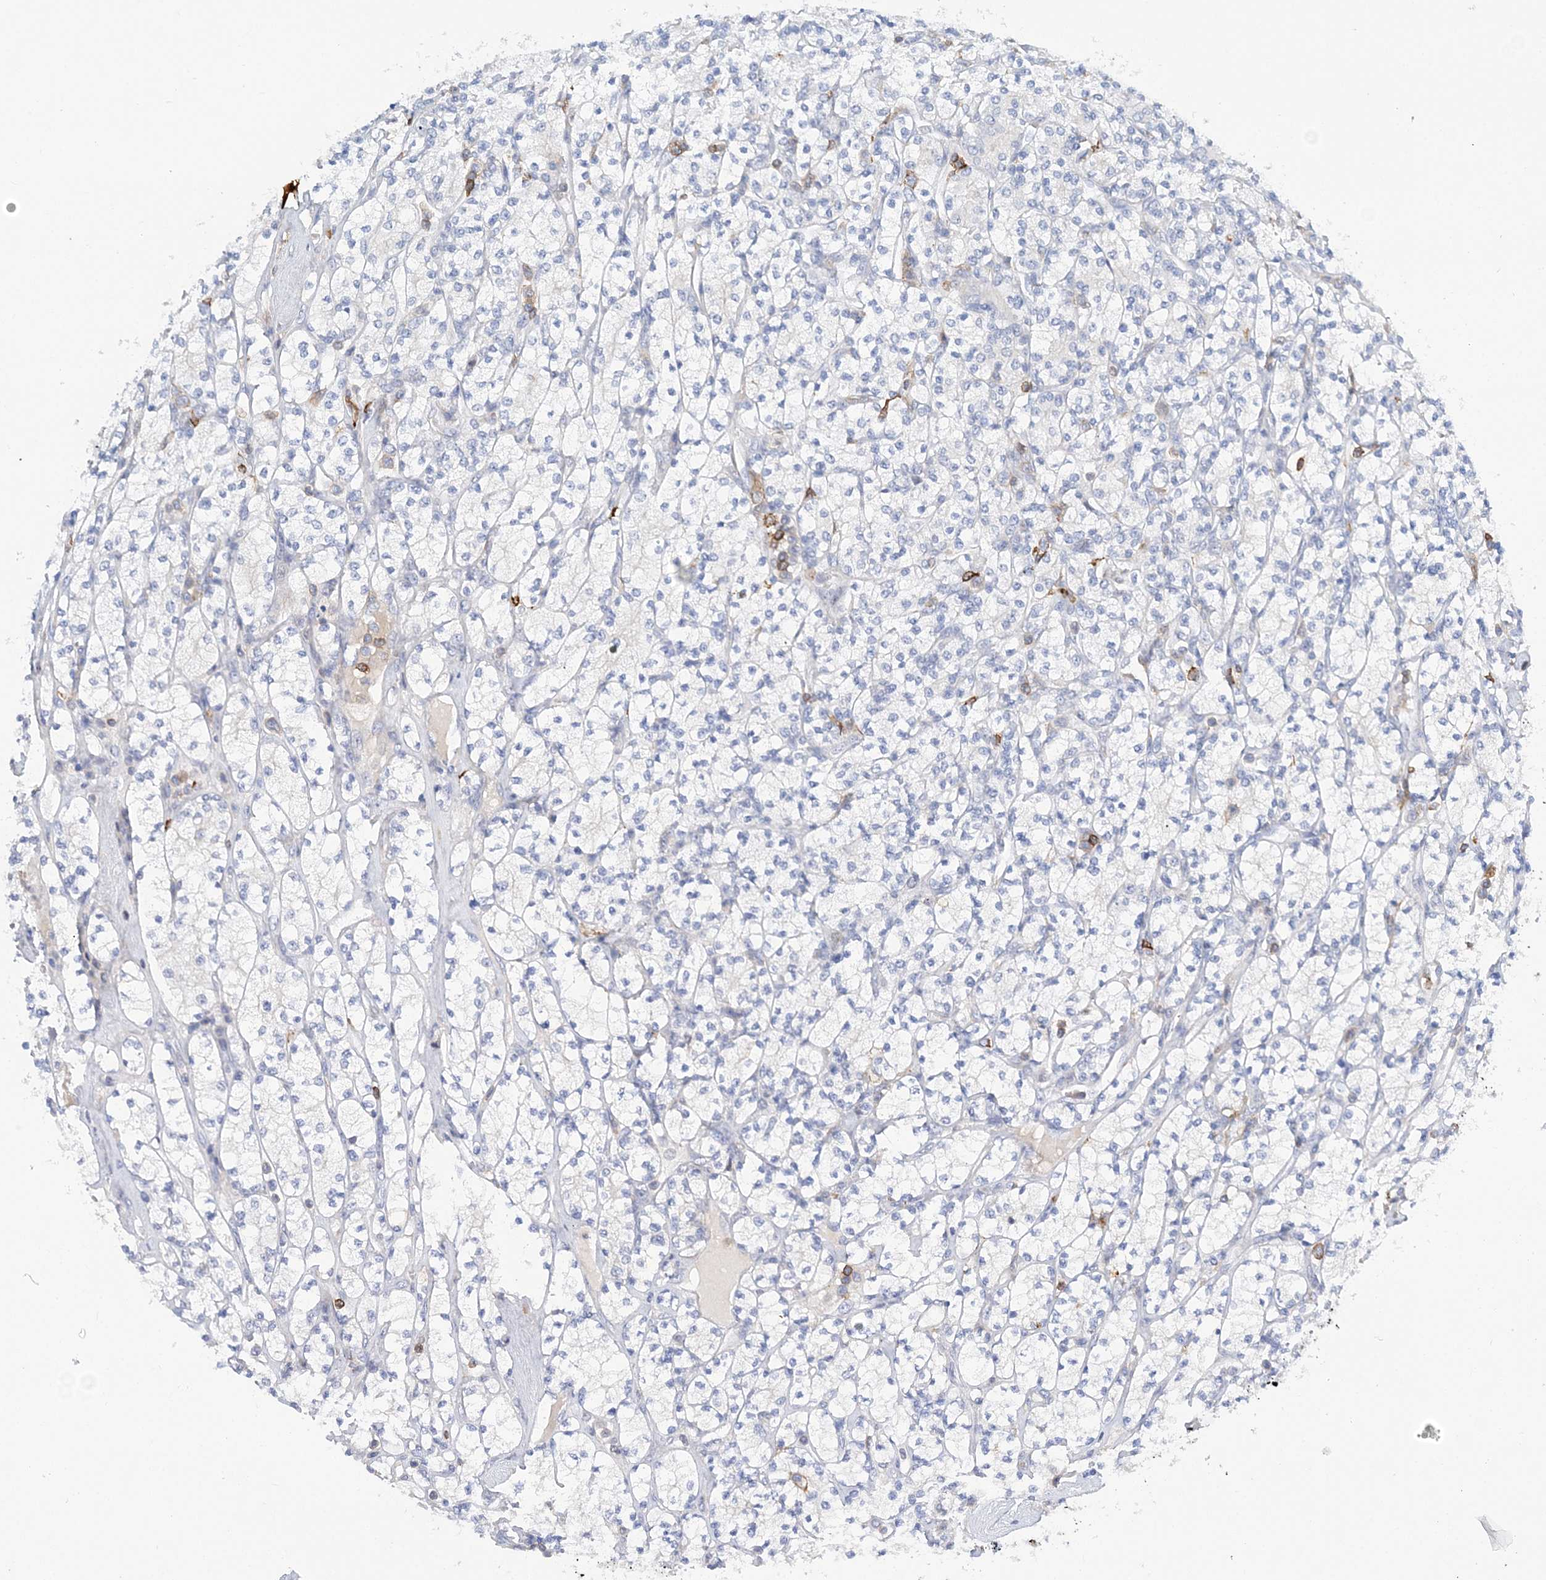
{"staining": {"intensity": "negative", "quantity": "none", "location": "none"}, "tissue": "renal cancer", "cell_type": "Tumor cells", "image_type": "cancer", "snomed": [{"axis": "morphology", "description": "Adenocarcinoma, NOS"}, {"axis": "topography", "description": "Kidney"}], "caption": "High power microscopy histopathology image of an IHC micrograph of renal adenocarcinoma, revealing no significant expression in tumor cells. (Immunohistochemistry, brightfield microscopy, high magnification).", "gene": "PRMT9", "patient": {"sex": "male", "age": 77}}